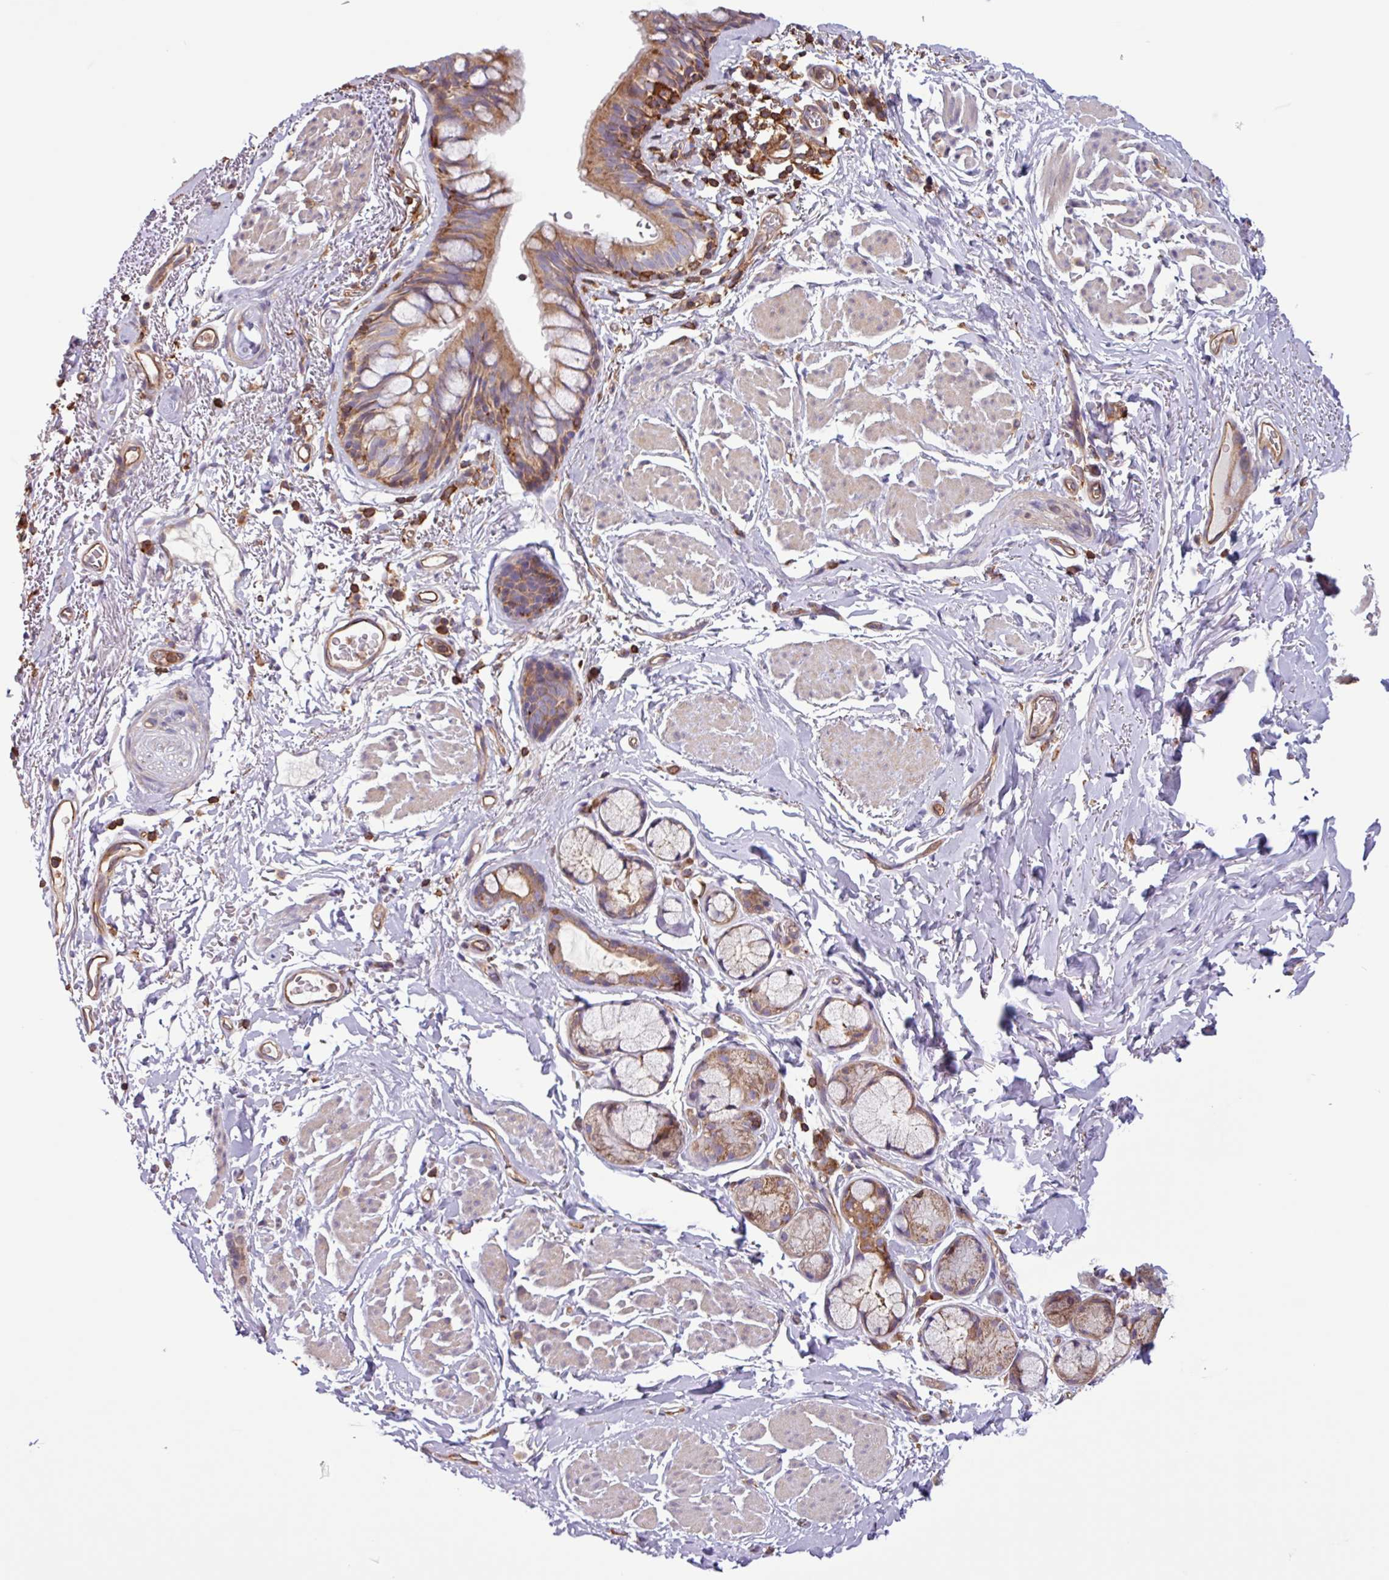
{"staining": {"intensity": "moderate", "quantity": ">75%", "location": "cytoplasmic/membranous"}, "tissue": "bronchus", "cell_type": "Respiratory epithelial cells", "image_type": "normal", "snomed": [{"axis": "morphology", "description": "Normal tissue, NOS"}, {"axis": "topography", "description": "Bronchus"}], "caption": "This micrograph reveals IHC staining of normal bronchus, with medium moderate cytoplasmic/membranous positivity in about >75% of respiratory epithelial cells.", "gene": "ACTR3B", "patient": {"sex": "male", "age": 67}}